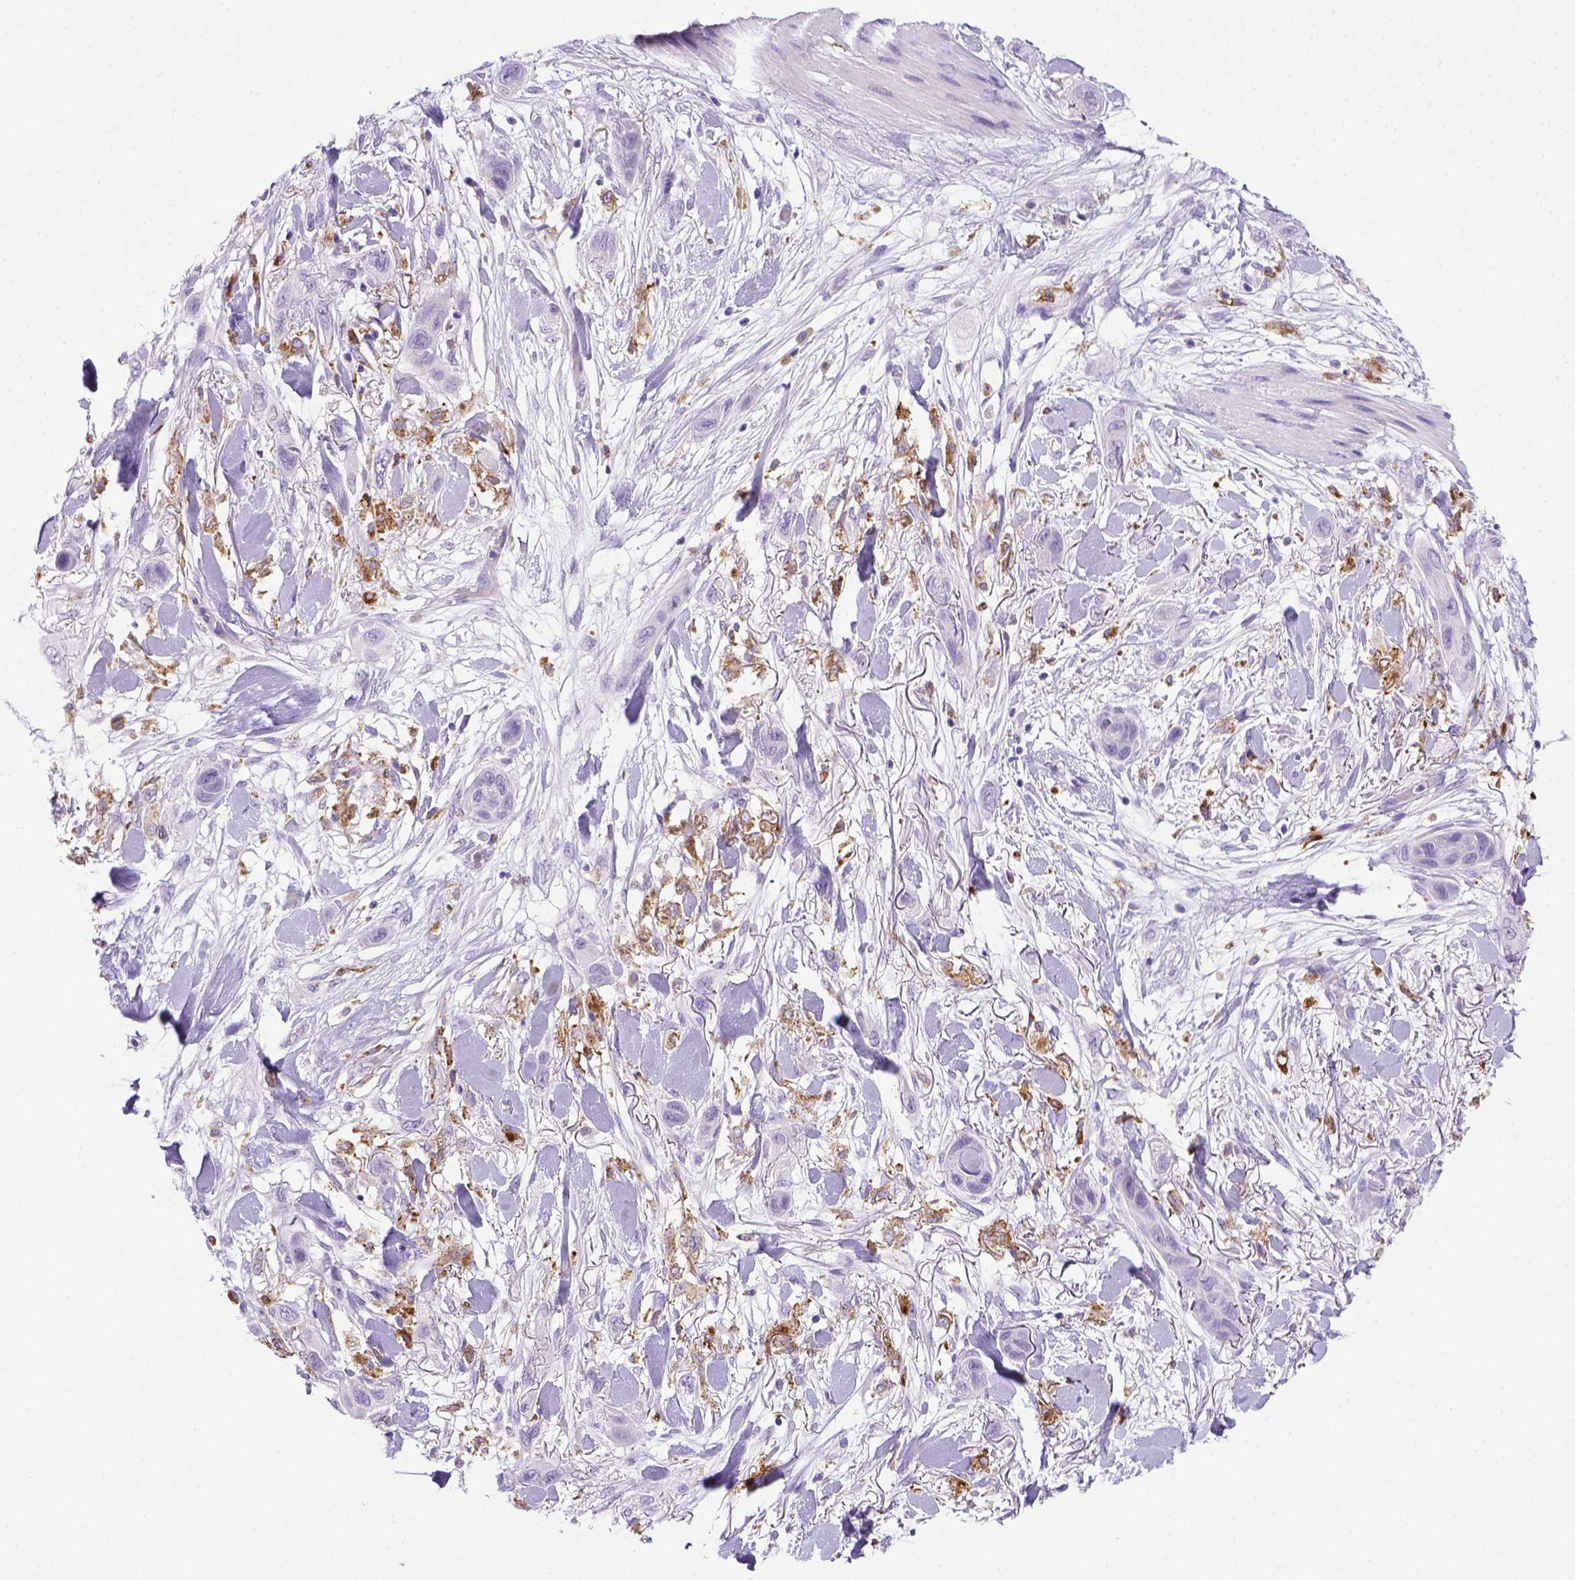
{"staining": {"intensity": "negative", "quantity": "none", "location": "none"}, "tissue": "skin cancer", "cell_type": "Tumor cells", "image_type": "cancer", "snomed": [{"axis": "morphology", "description": "Squamous cell carcinoma, NOS"}, {"axis": "topography", "description": "Skin"}], "caption": "This is an immunohistochemistry (IHC) micrograph of human skin cancer. There is no positivity in tumor cells.", "gene": "CD68", "patient": {"sex": "male", "age": 79}}